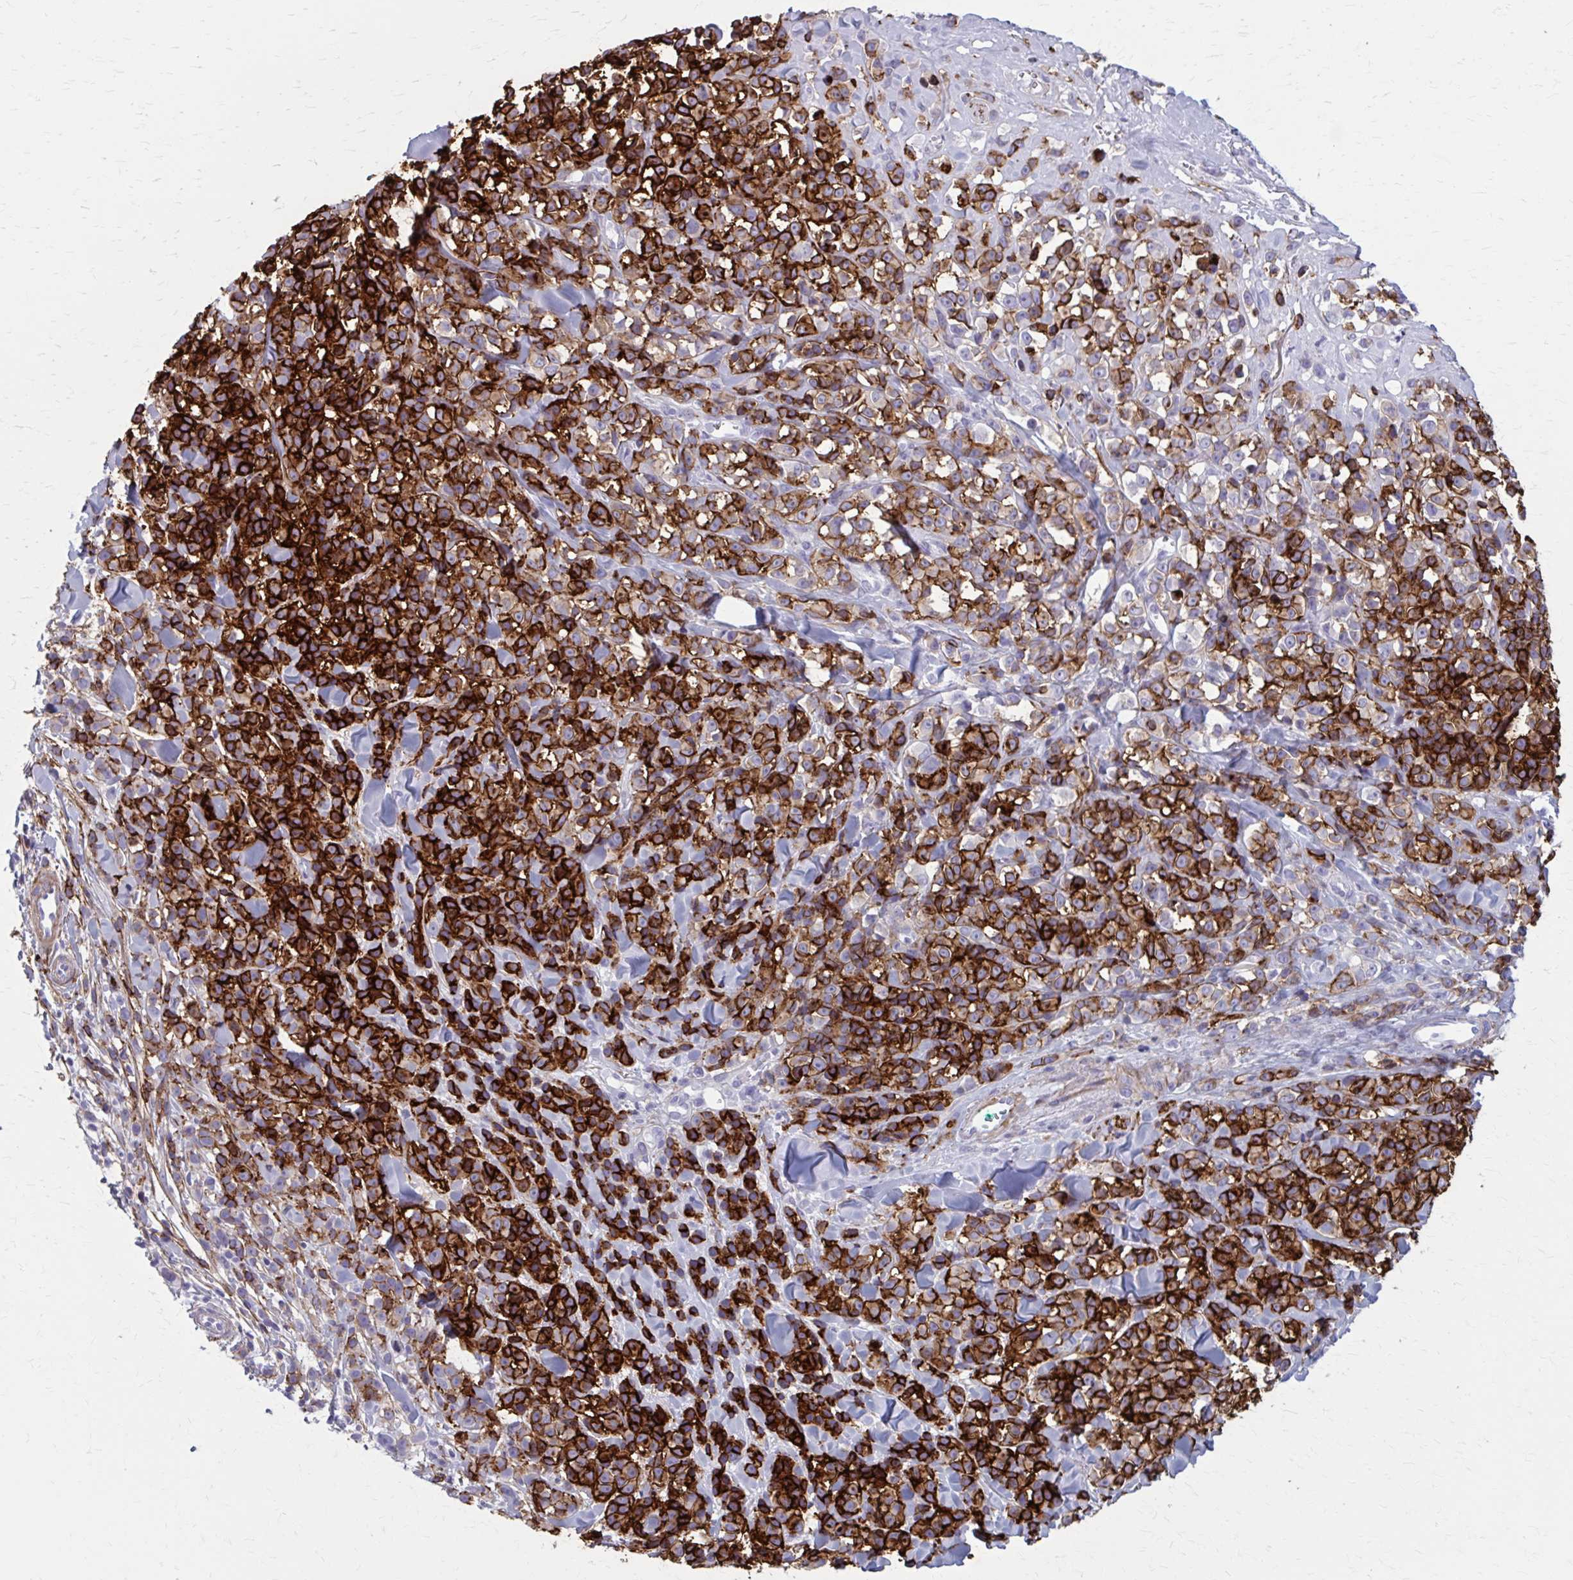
{"staining": {"intensity": "strong", "quantity": ">75%", "location": "cytoplasmic/membranous"}, "tissue": "melanoma", "cell_type": "Tumor cells", "image_type": "cancer", "snomed": [{"axis": "morphology", "description": "Malignant melanoma, NOS"}, {"axis": "topography", "description": "Skin"}], "caption": "A brown stain labels strong cytoplasmic/membranous expression of a protein in human malignant melanoma tumor cells. (IHC, brightfield microscopy, high magnification).", "gene": "AKAP12", "patient": {"sex": "male", "age": 85}}